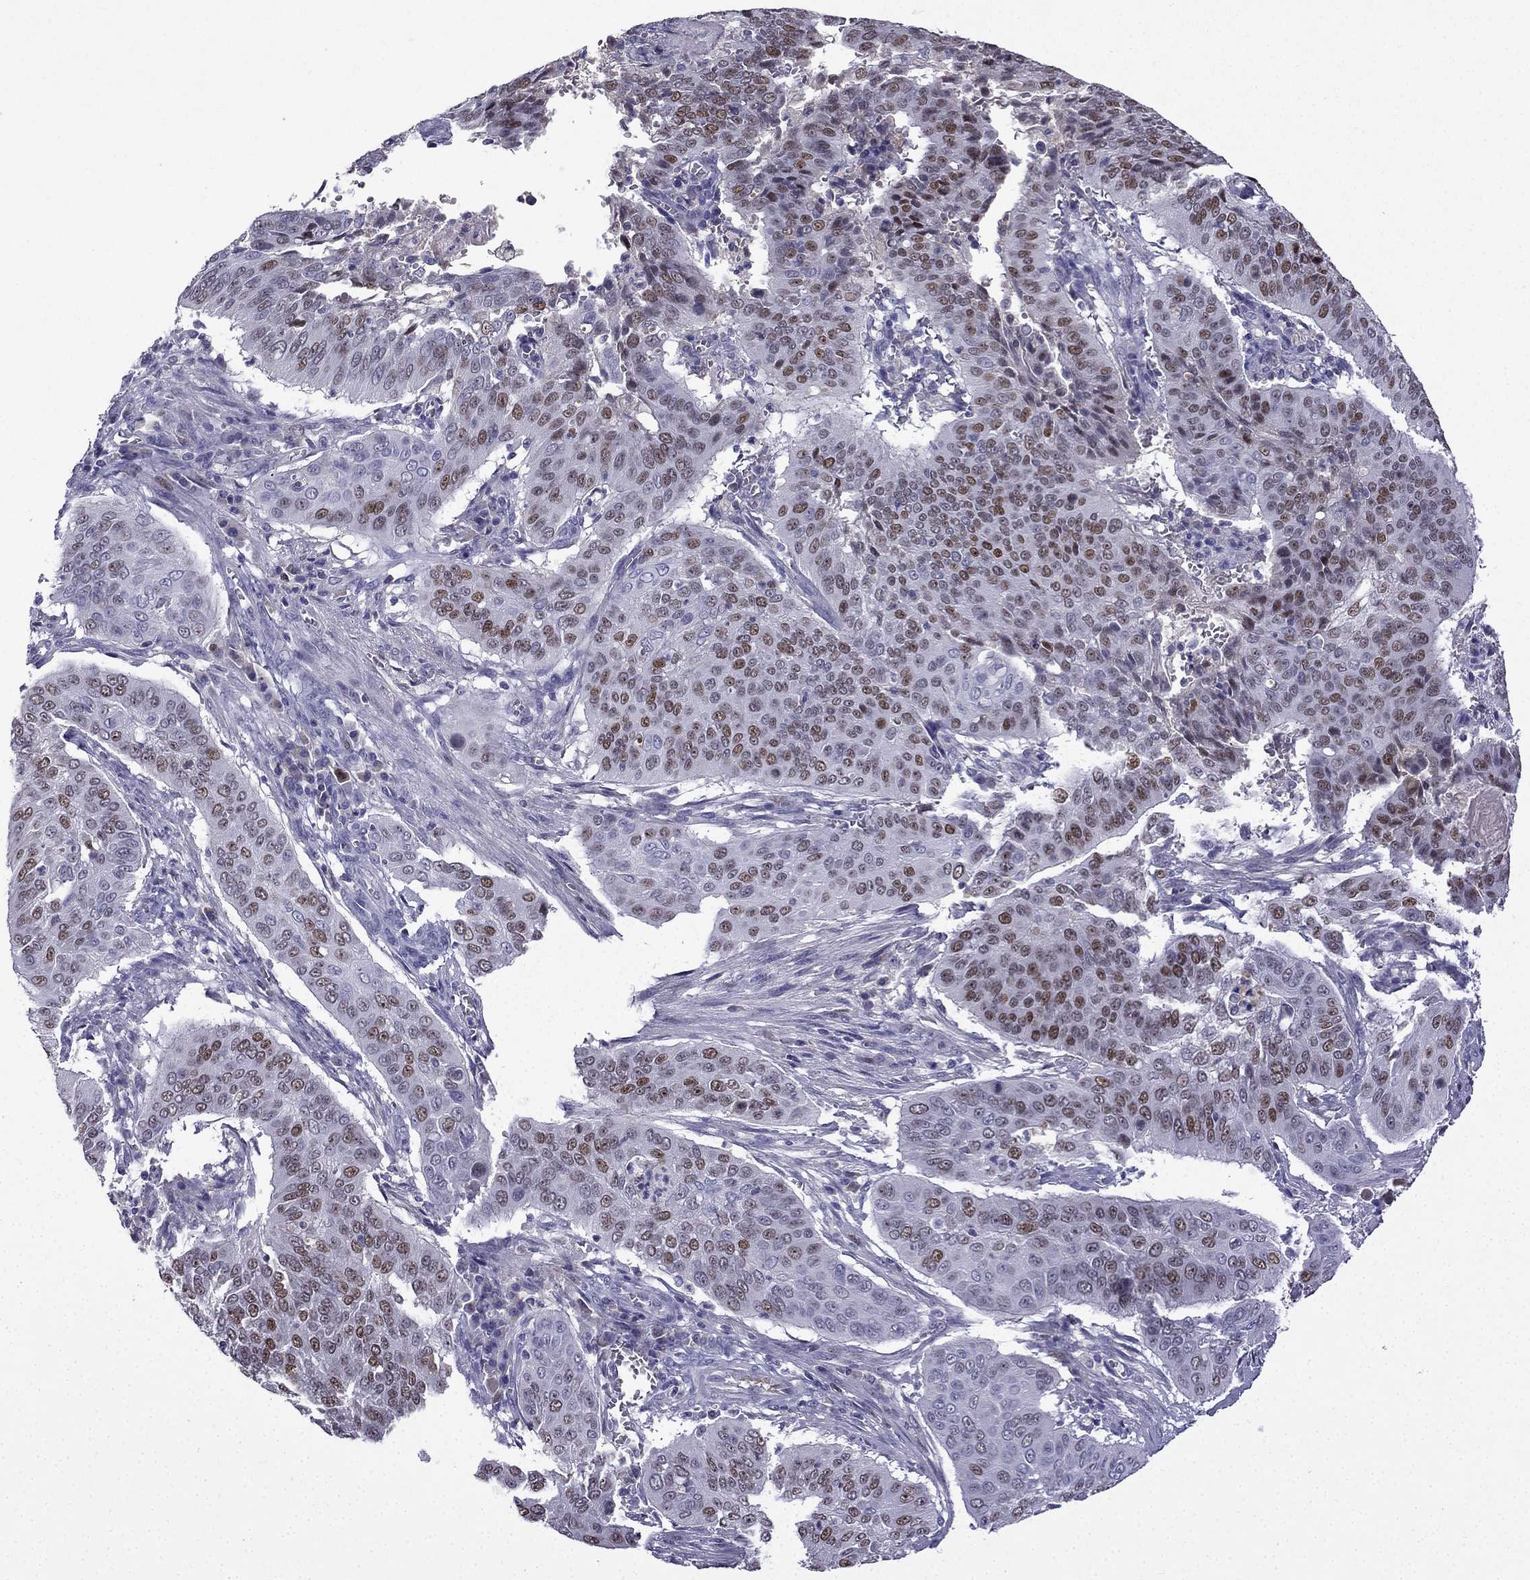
{"staining": {"intensity": "moderate", "quantity": "25%-75%", "location": "nuclear"}, "tissue": "cervical cancer", "cell_type": "Tumor cells", "image_type": "cancer", "snomed": [{"axis": "morphology", "description": "Squamous cell carcinoma, NOS"}, {"axis": "topography", "description": "Cervix"}], "caption": "Human cervical squamous cell carcinoma stained with a brown dye shows moderate nuclear positive expression in about 25%-75% of tumor cells.", "gene": "UHRF1", "patient": {"sex": "female", "age": 39}}